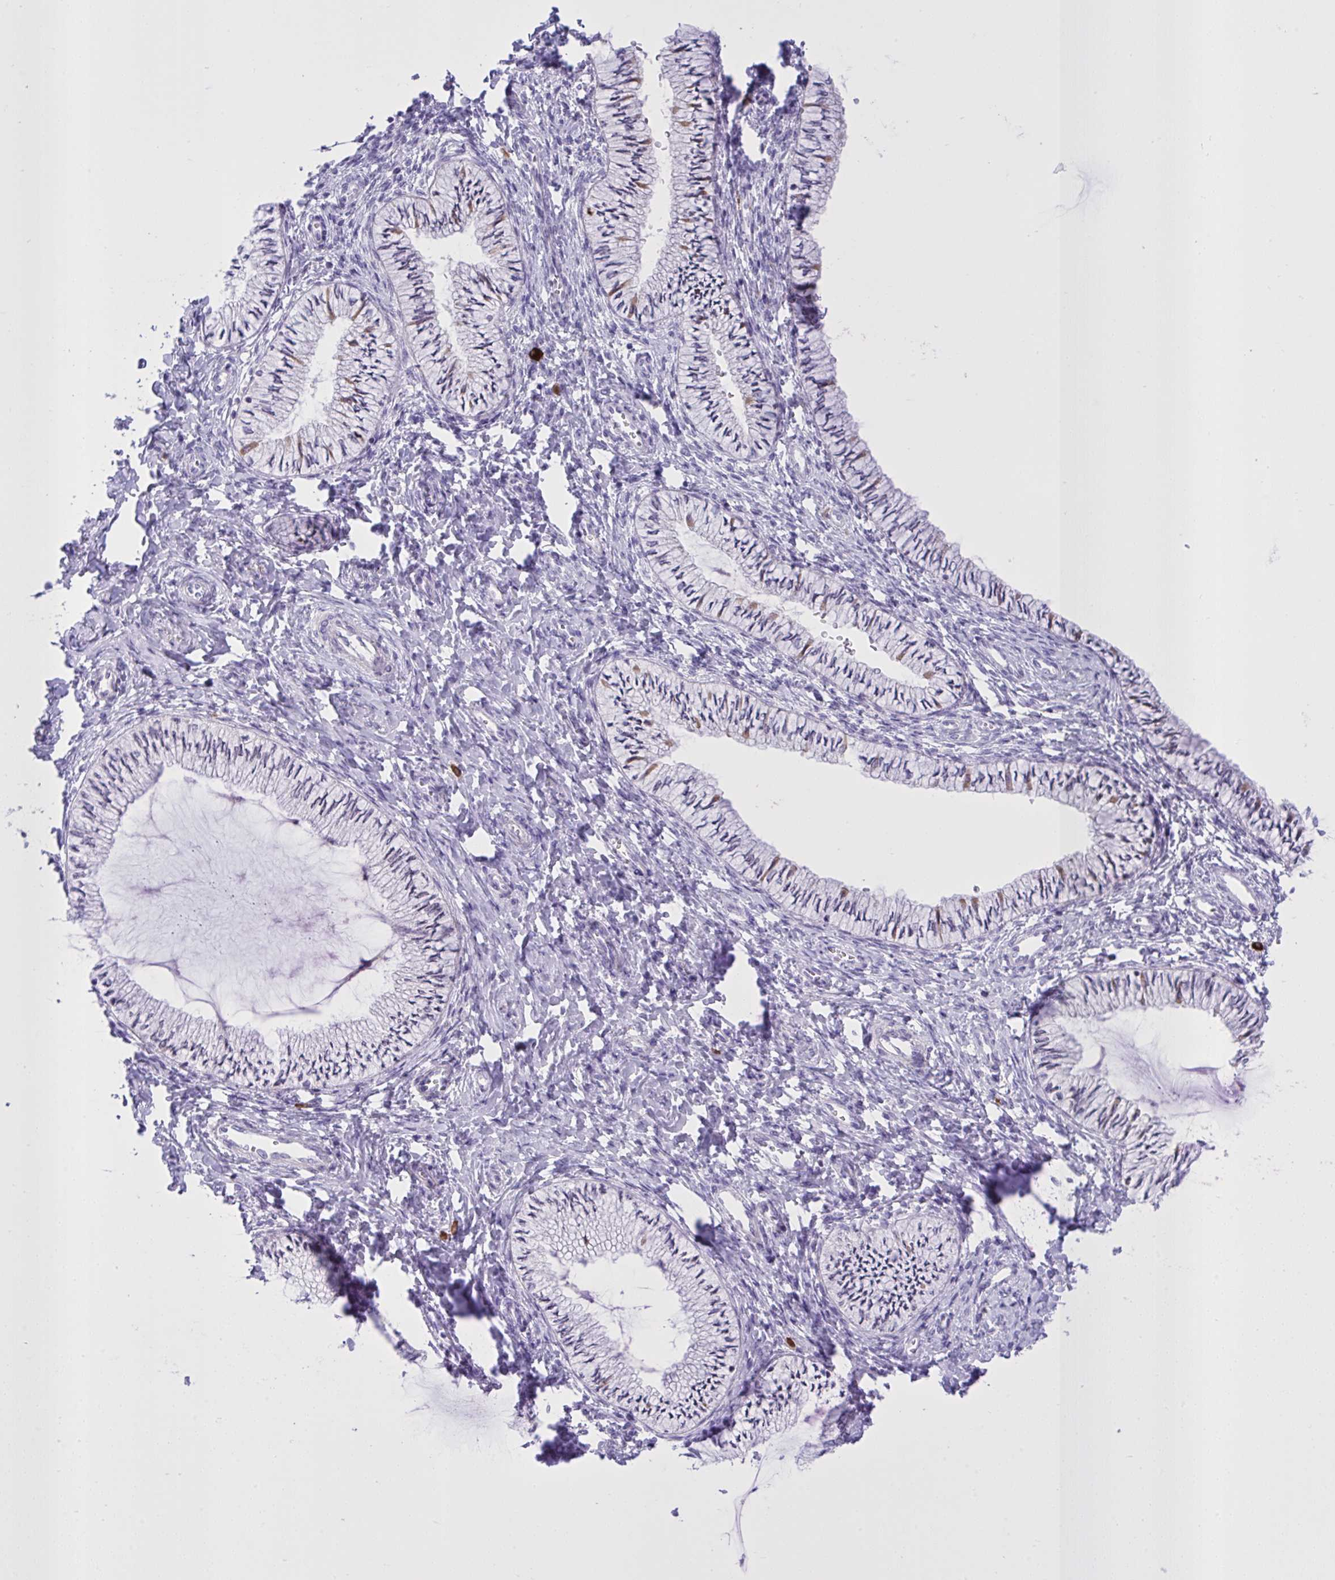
{"staining": {"intensity": "moderate", "quantity": "<25%", "location": "cytoplasmic/membranous"}, "tissue": "cervix", "cell_type": "Glandular cells", "image_type": "normal", "snomed": [{"axis": "morphology", "description": "Normal tissue, NOS"}, {"axis": "topography", "description": "Cervix"}], "caption": "Moderate cytoplasmic/membranous expression for a protein is seen in about <25% of glandular cells of benign cervix using IHC.", "gene": "SPAG1", "patient": {"sex": "female", "age": 24}}